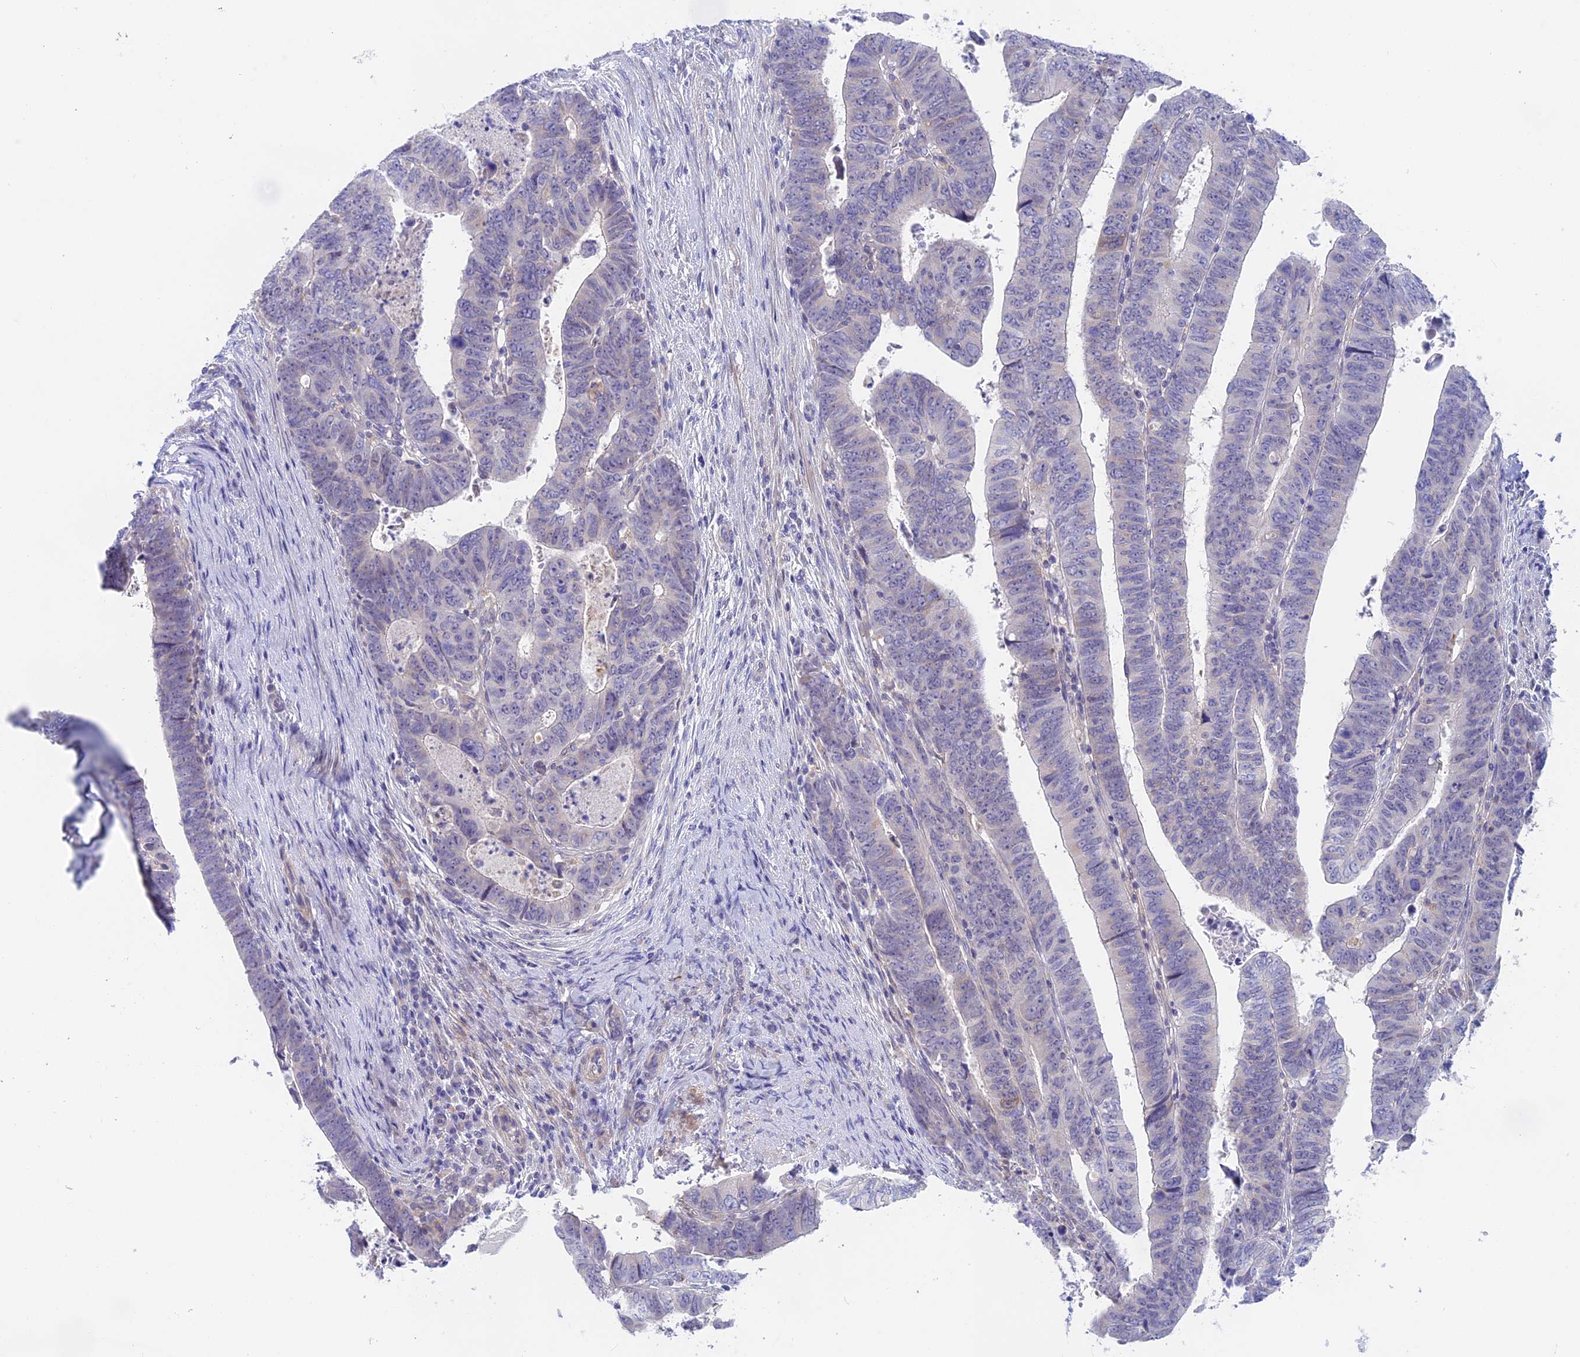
{"staining": {"intensity": "negative", "quantity": "none", "location": "none"}, "tissue": "colorectal cancer", "cell_type": "Tumor cells", "image_type": "cancer", "snomed": [{"axis": "morphology", "description": "Normal tissue, NOS"}, {"axis": "morphology", "description": "Adenocarcinoma, NOS"}, {"axis": "topography", "description": "Rectum"}], "caption": "Histopathology image shows no significant protein positivity in tumor cells of colorectal cancer.", "gene": "GLB1L", "patient": {"sex": "female", "age": 65}}